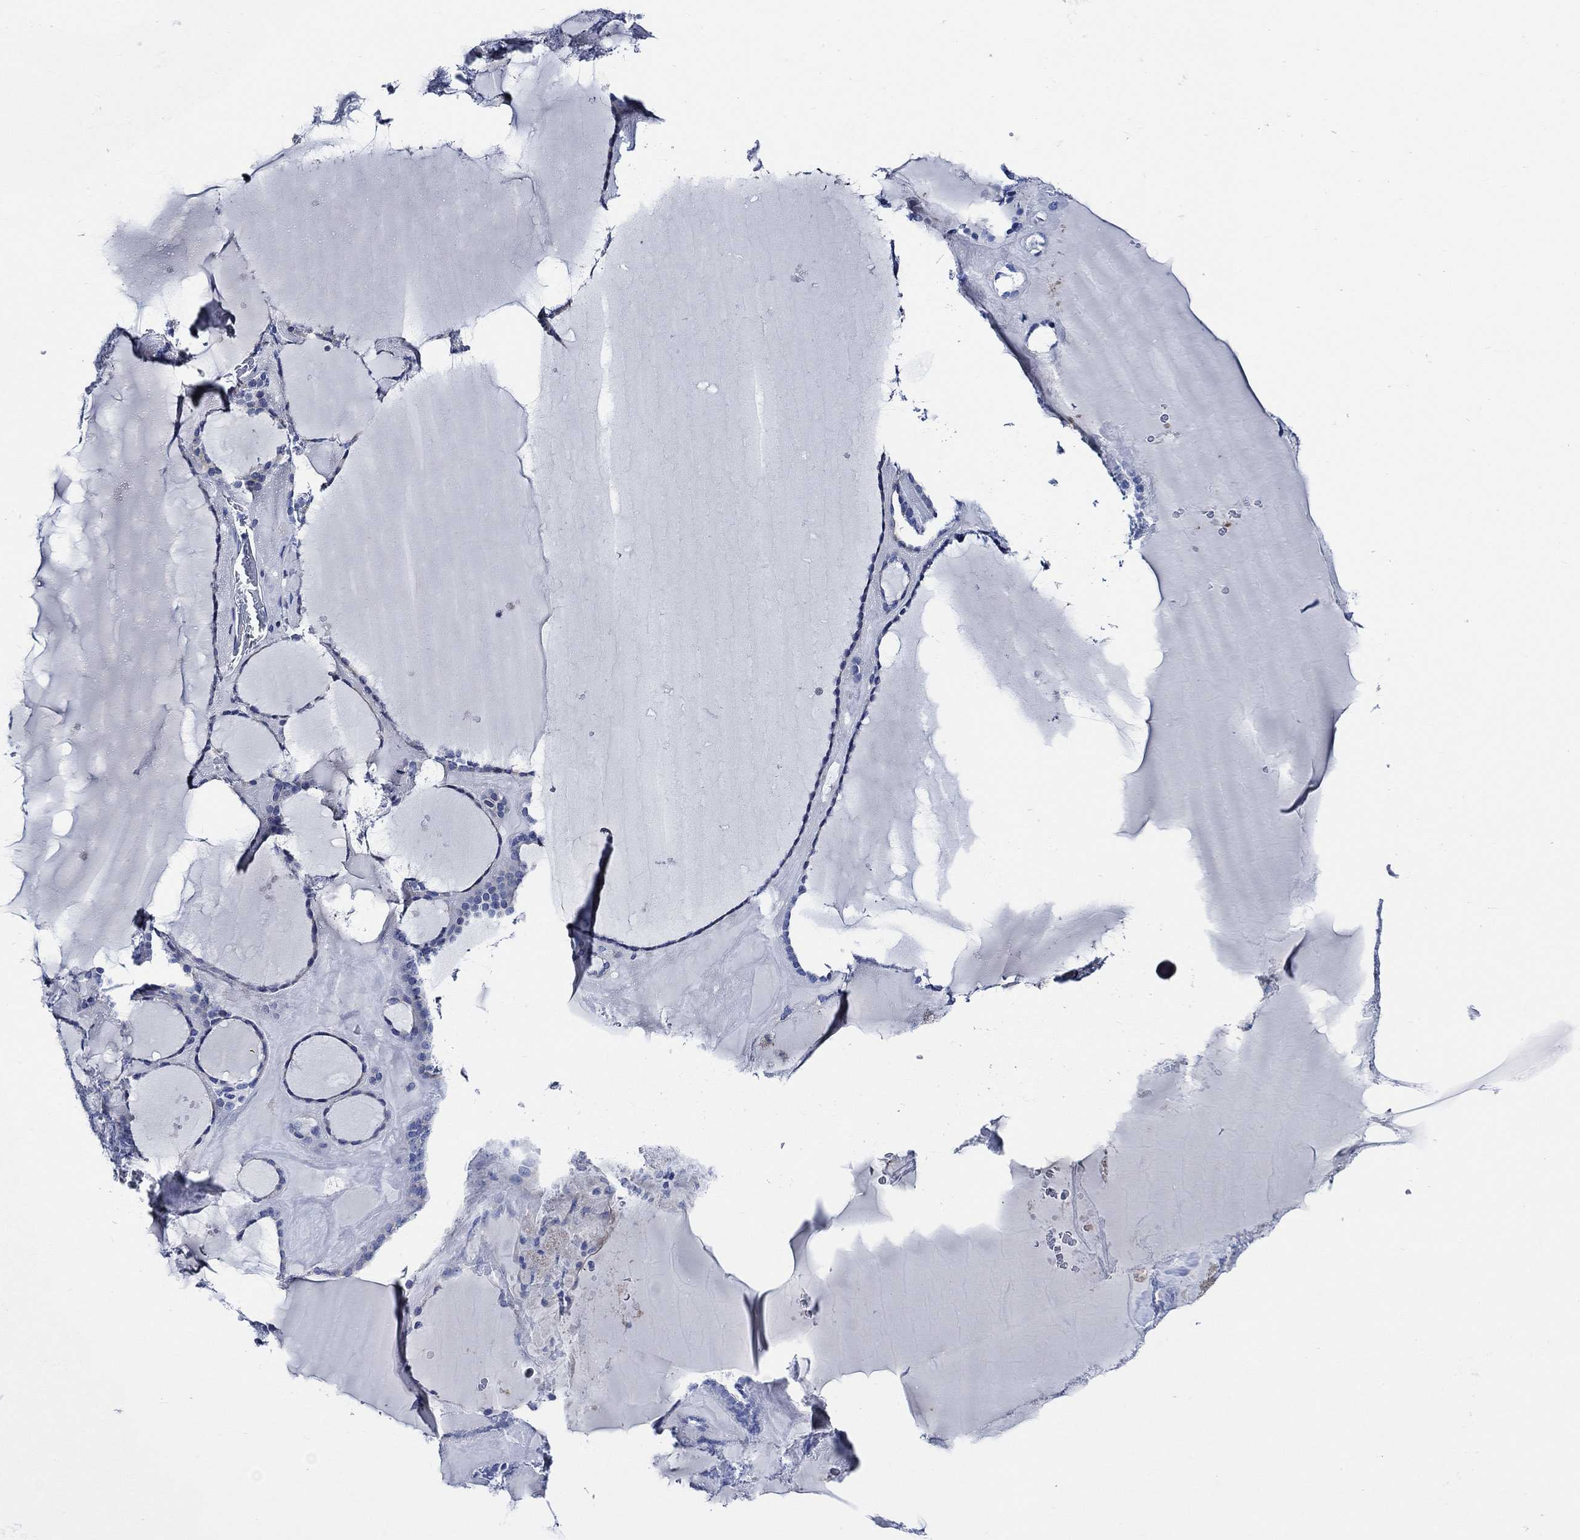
{"staining": {"intensity": "negative", "quantity": "none", "location": "none"}, "tissue": "thyroid gland", "cell_type": "Glandular cells", "image_type": "normal", "snomed": [{"axis": "morphology", "description": "Normal tissue, NOS"}, {"axis": "topography", "description": "Thyroid gland"}], "caption": "Photomicrograph shows no significant protein positivity in glandular cells of benign thyroid gland.", "gene": "WDR62", "patient": {"sex": "male", "age": 63}}